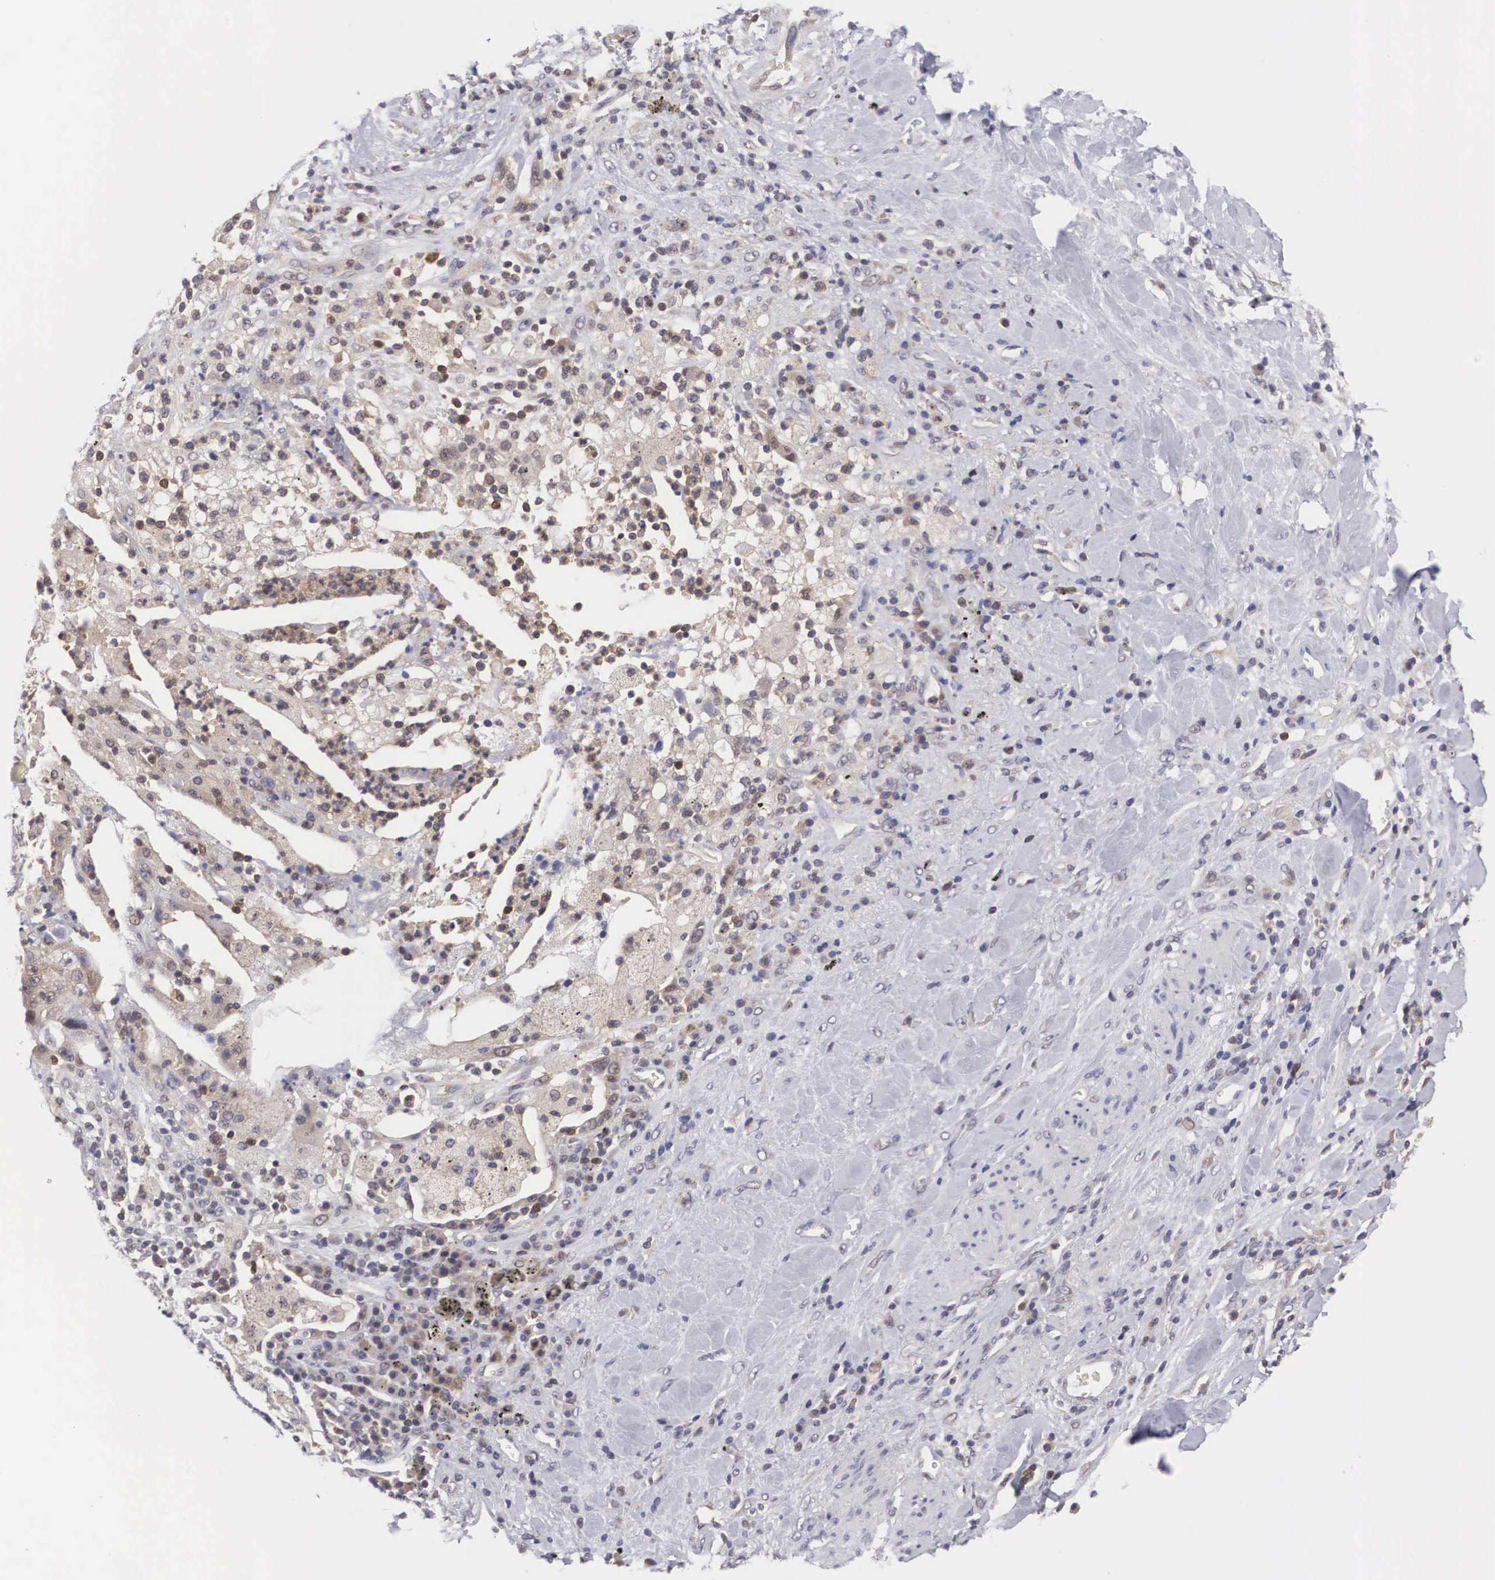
{"staining": {"intensity": "weak", "quantity": "25%-75%", "location": "cytoplasmic/membranous,nuclear"}, "tissue": "lung cancer", "cell_type": "Tumor cells", "image_type": "cancer", "snomed": [{"axis": "morphology", "description": "Squamous cell carcinoma, NOS"}, {"axis": "topography", "description": "Lung"}], "caption": "High-magnification brightfield microscopy of lung cancer stained with DAB (3,3'-diaminobenzidine) (brown) and counterstained with hematoxylin (blue). tumor cells exhibit weak cytoplasmic/membranous and nuclear expression is identified in approximately25%-75% of cells.", "gene": "ADSL", "patient": {"sex": "male", "age": 64}}